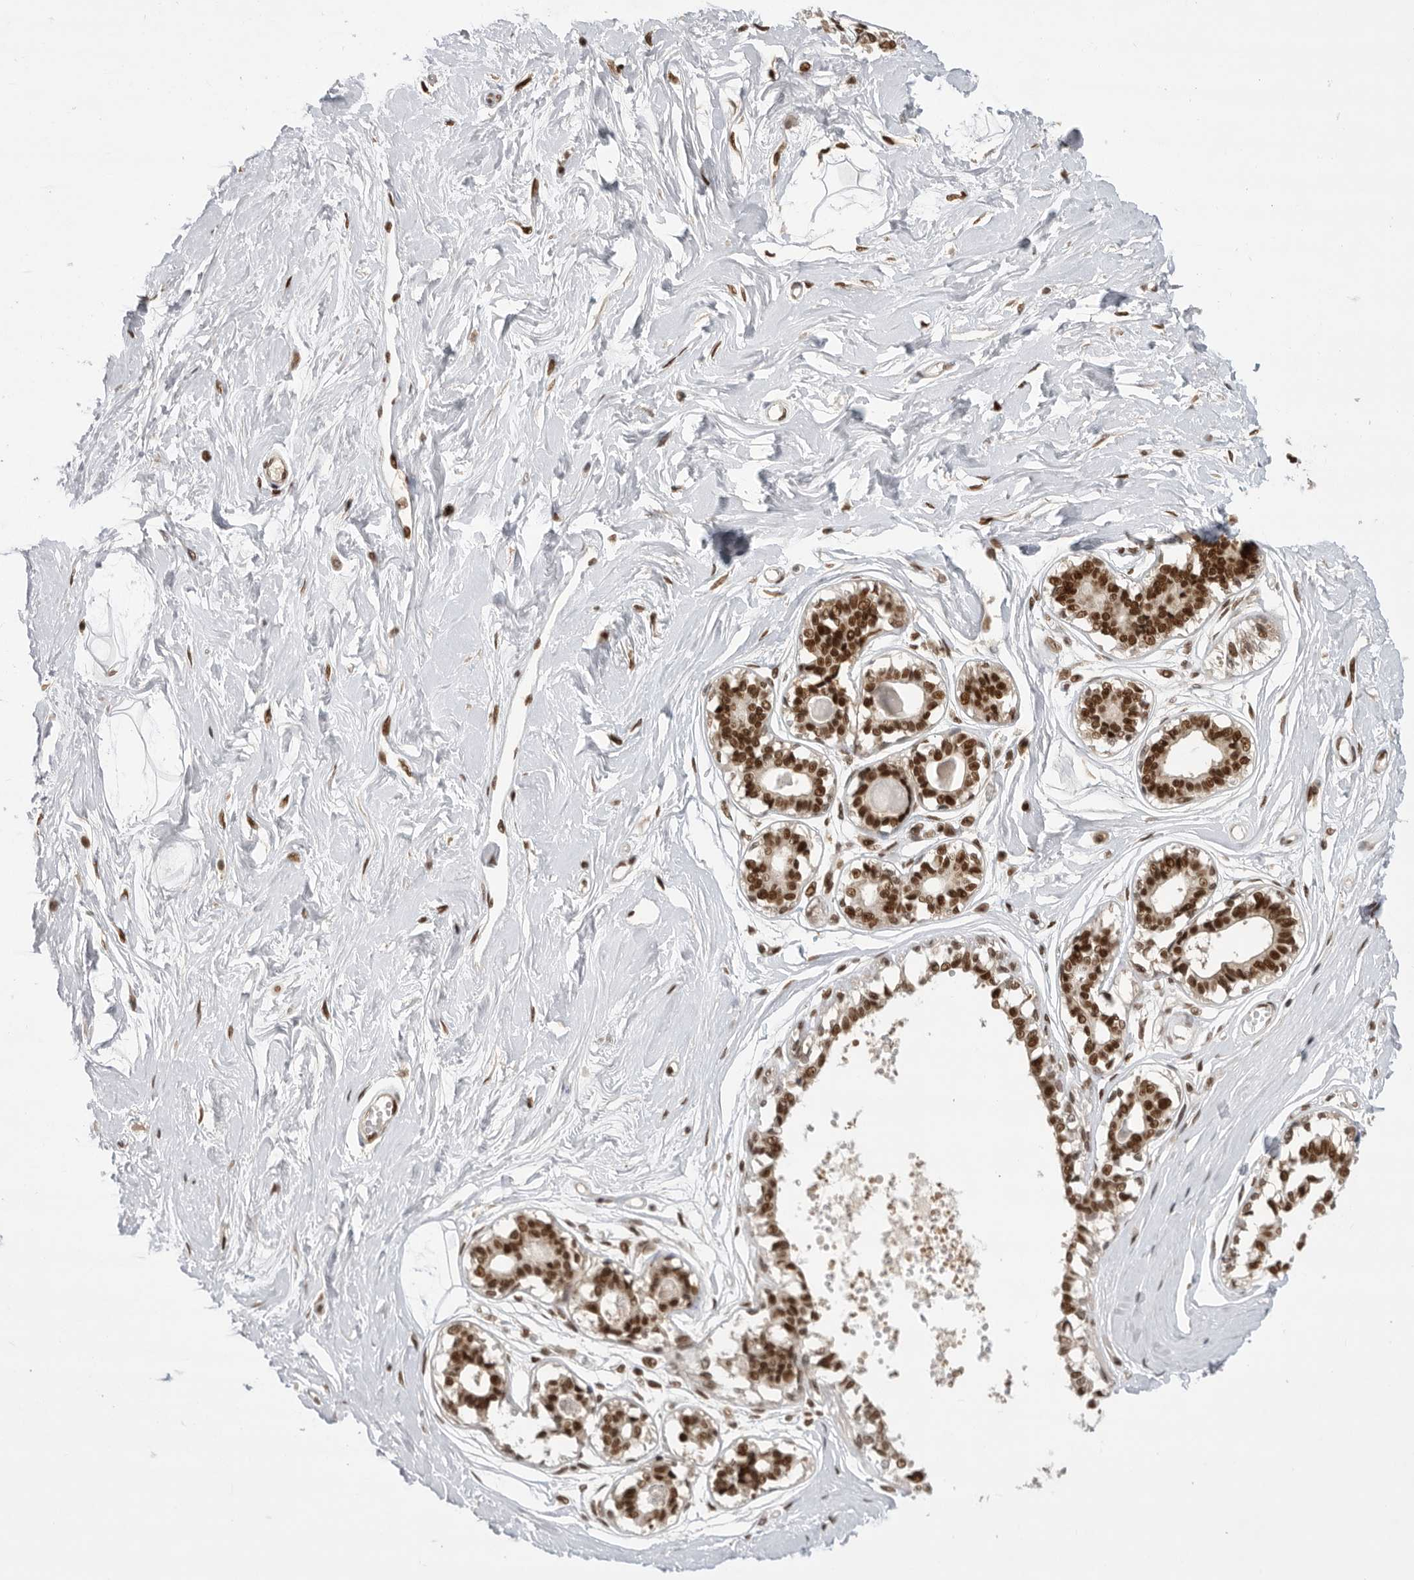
{"staining": {"intensity": "moderate", "quantity": "25%-75%", "location": "nuclear"}, "tissue": "breast", "cell_type": "Adipocytes", "image_type": "normal", "snomed": [{"axis": "morphology", "description": "Normal tissue, NOS"}, {"axis": "topography", "description": "Breast"}], "caption": "Immunohistochemistry (IHC) of benign human breast demonstrates medium levels of moderate nuclear expression in approximately 25%-75% of adipocytes.", "gene": "ZNF830", "patient": {"sex": "female", "age": 45}}